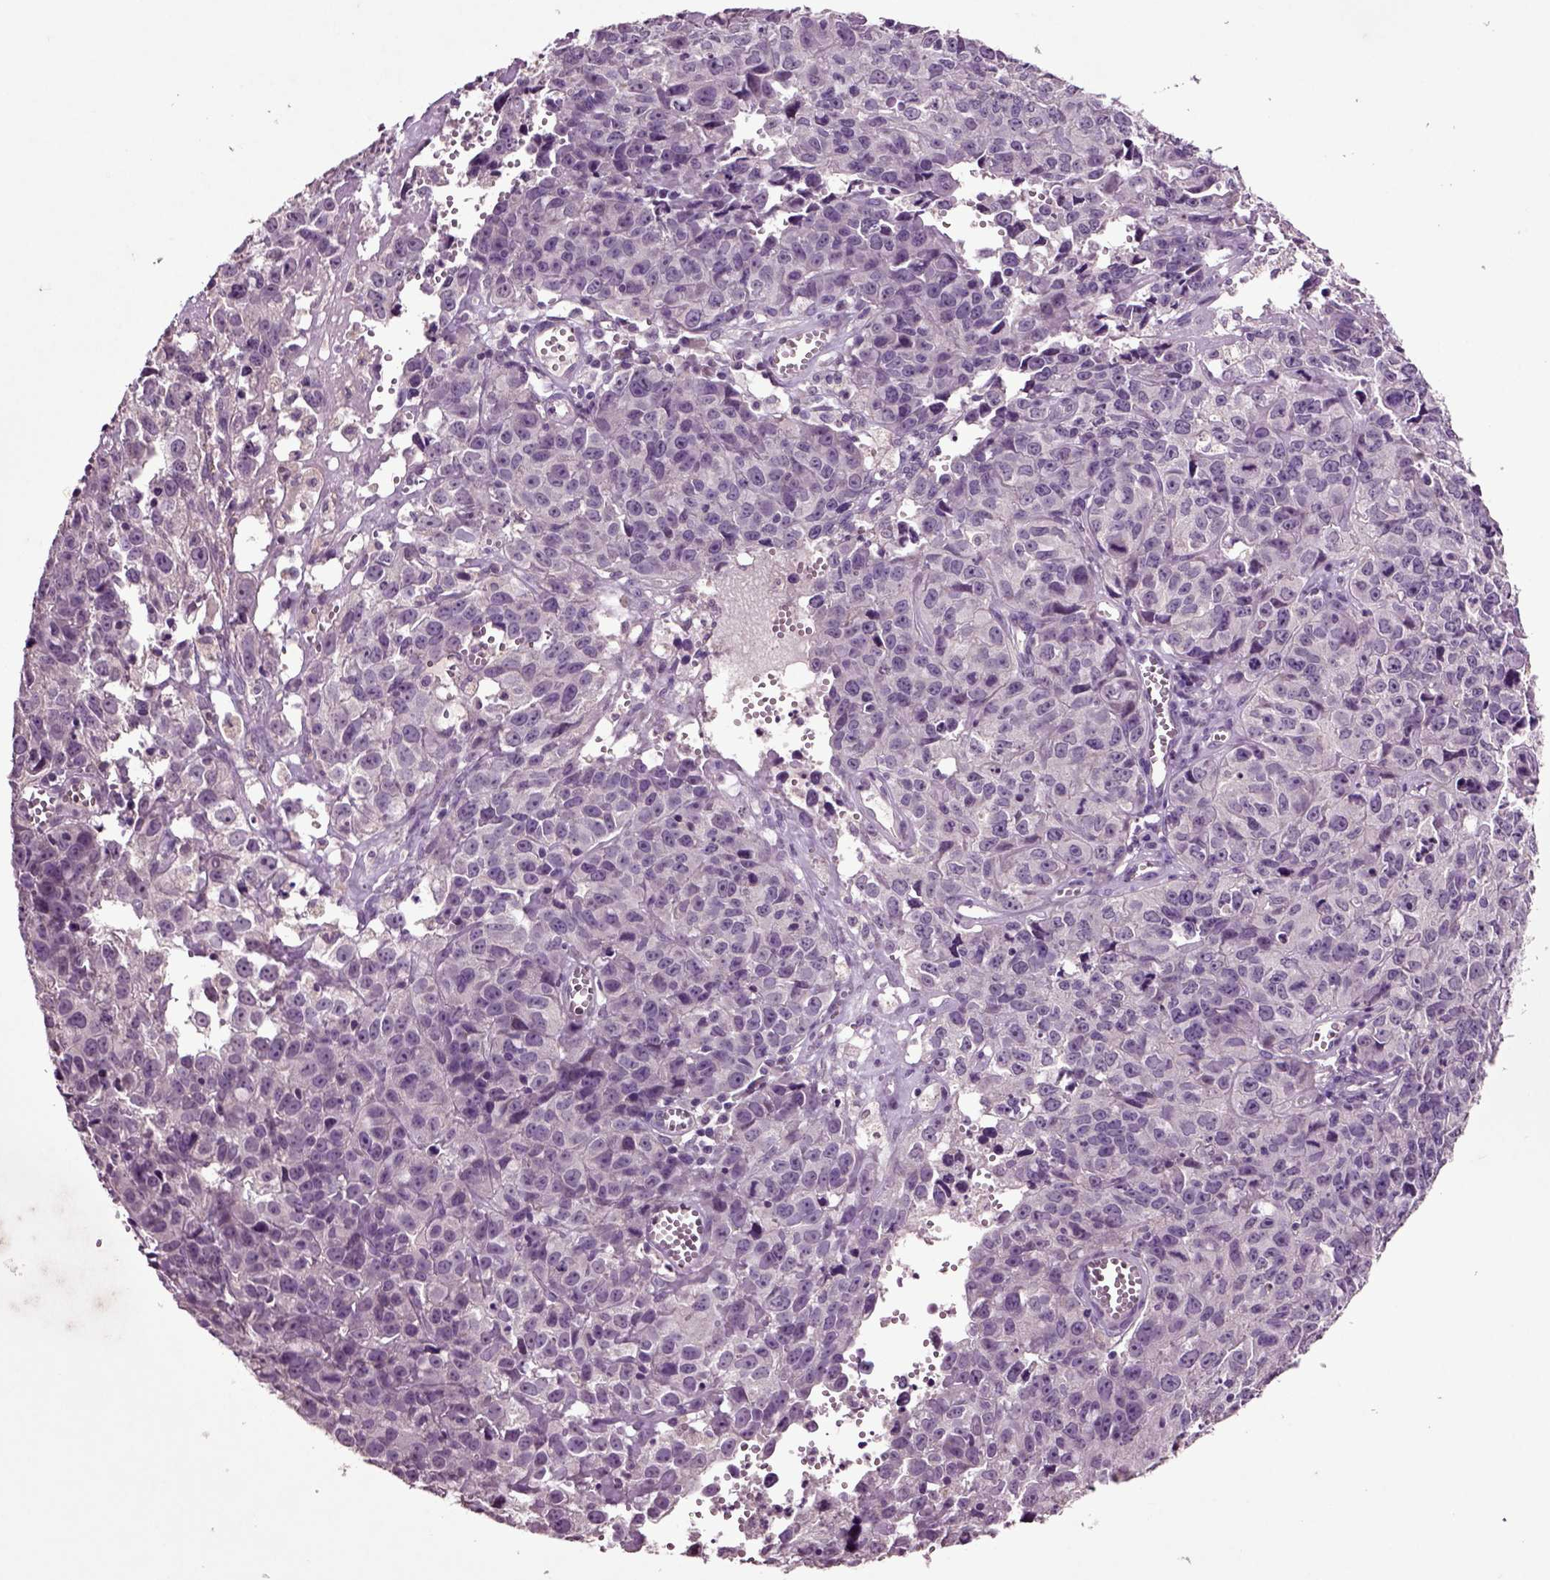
{"staining": {"intensity": "negative", "quantity": "none", "location": "none"}, "tissue": "cervical cancer", "cell_type": "Tumor cells", "image_type": "cancer", "snomed": [{"axis": "morphology", "description": "Squamous cell carcinoma, NOS"}, {"axis": "topography", "description": "Cervix"}], "caption": "There is no significant positivity in tumor cells of cervical cancer (squamous cell carcinoma). (DAB (3,3'-diaminobenzidine) immunohistochemistry (IHC) with hematoxylin counter stain).", "gene": "CRHR1", "patient": {"sex": "female", "age": 28}}